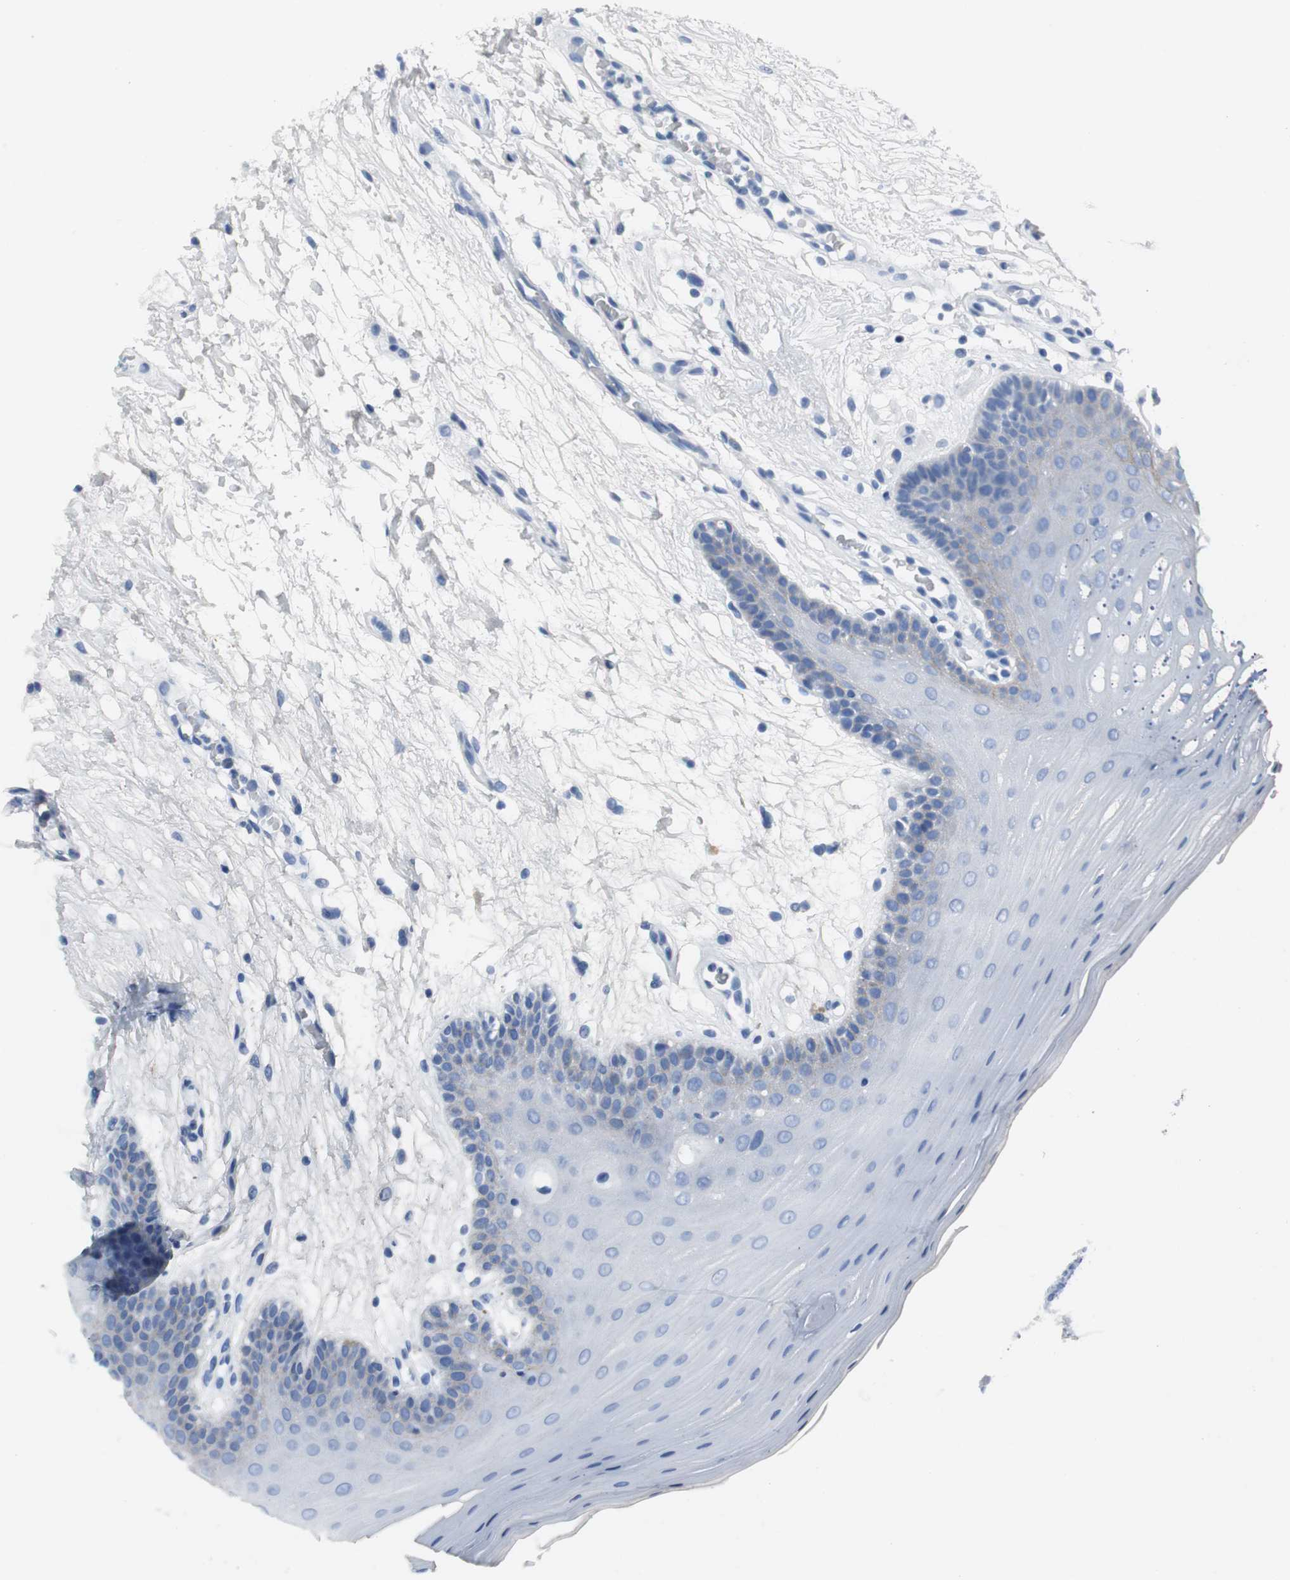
{"staining": {"intensity": "weak", "quantity": "<25%", "location": "cytoplasmic/membranous"}, "tissue": "oral mucosa", "cell_type": "Squamous epithelial cells", "image_type": "normal", "snomed": [{"axis": "morphology", "description": "Normal tissue, NOS"}, {"axis": "morphology", "description": "Squamous cell carcinoma, NOS"}, {"axis": "topography", "description": "Skeletal muscle"}, {"axis": "topography", "description": "Oral tissue"}, {"axis": "topography", "description": "Head-Neck"}], "caption": "Immunohistochemistry histopathology image of benign oral mucosa stained for a protein (brown), which displays no staining in squamous epithelial cells.", "gene": "LRP2", "patient": {"sex": "male", "age": 71}}